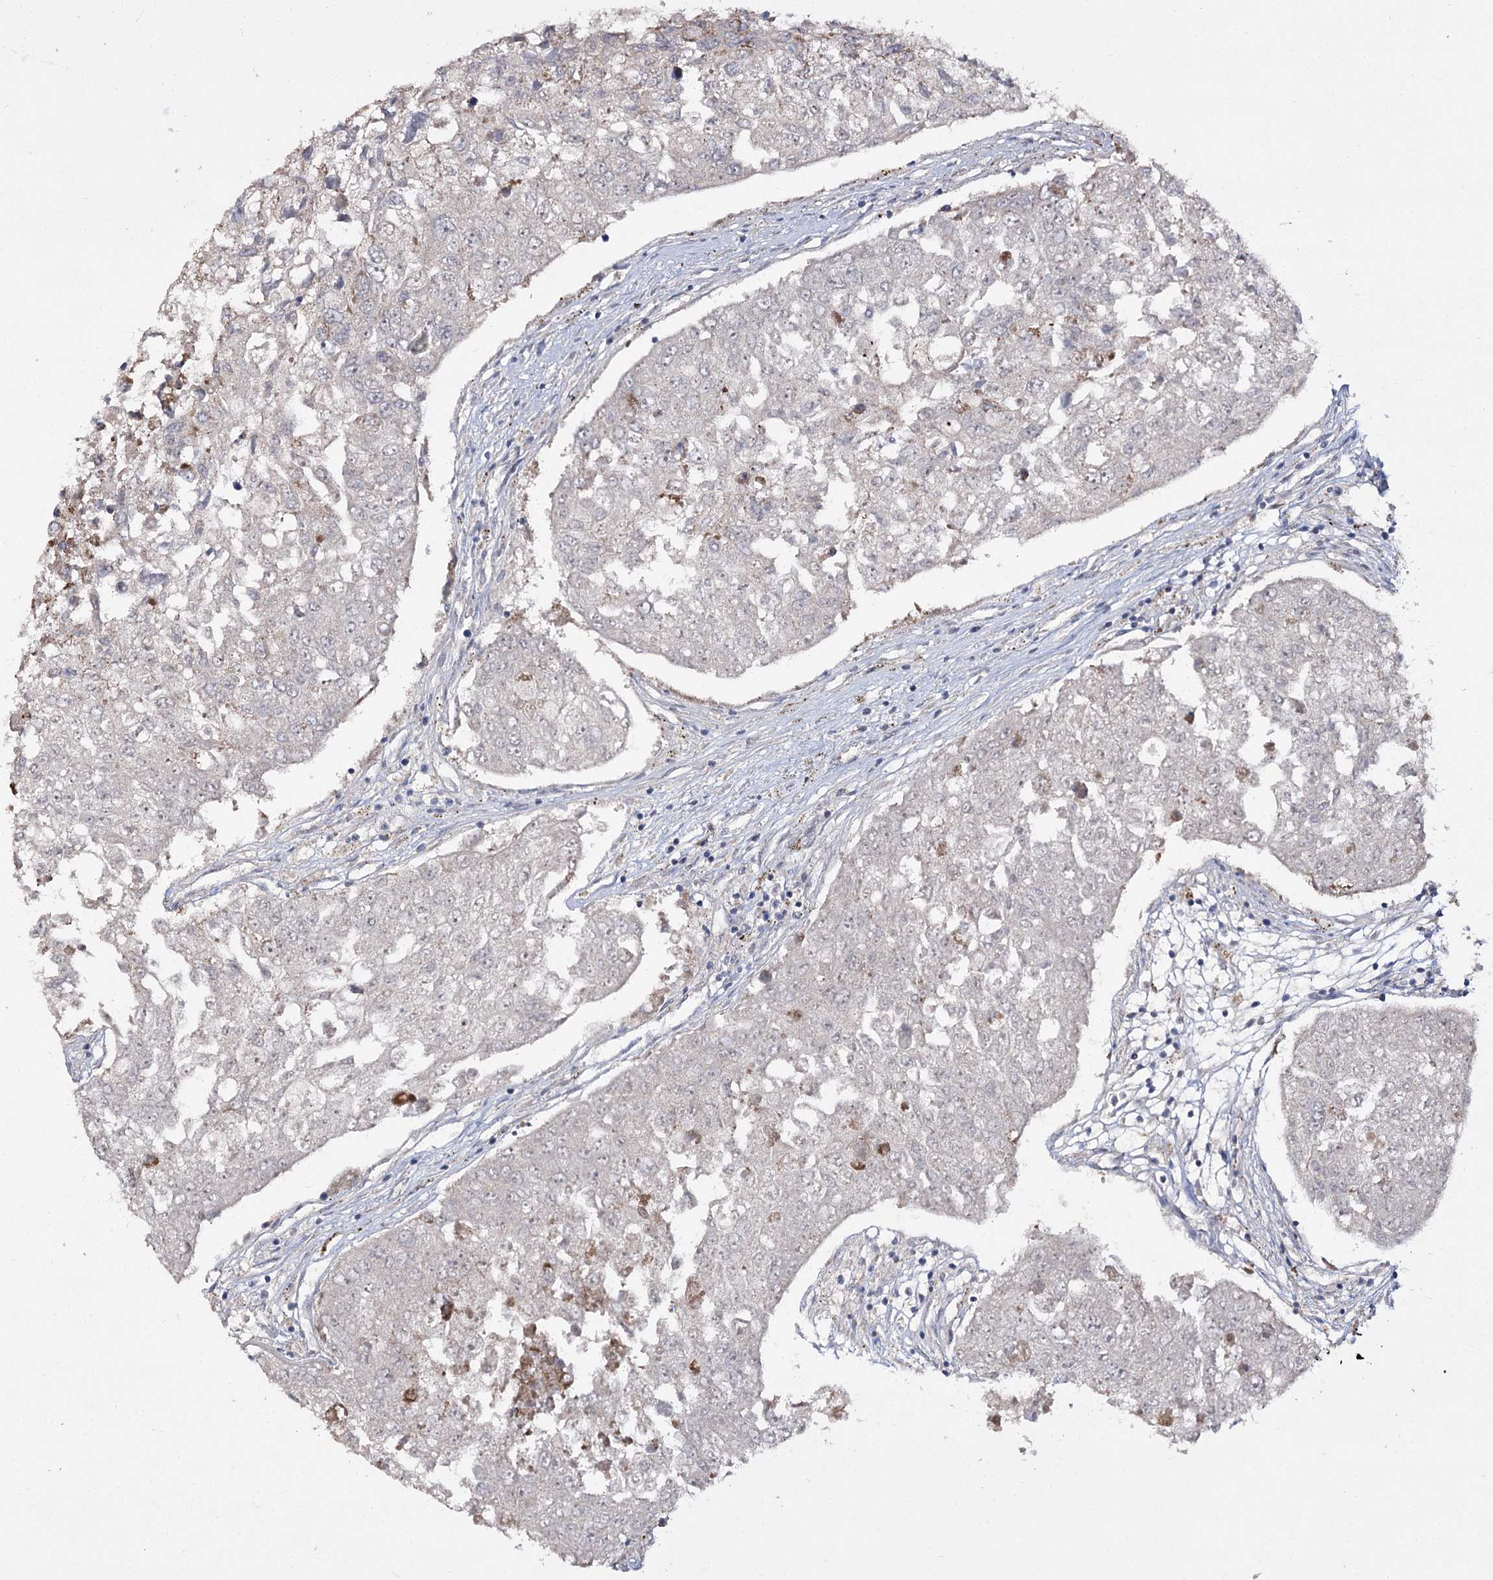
{"staining": {"intensity": "moderate", "quantity": "25%-75%", "location": "cytoplasmic/membranous"}, "tissue": "urothelial cancer", "cell_type": "Tumor cells", "image_type": "cancer", "snomed": [{"axis": "morphology", "description": "Urothelial carcinoma, High grade"}, {"axis": "topography", "description": "Lymph node"}, {"axis": "topography", "description": "Urinary bladder"}], "caption": "The micrograph shows immunohistochemical staining of high-grade urothelial carcinoma. There is moderate cytoplasmic/membranous positivity is seen in approximately 25%-75% of tumor cells. (DAB IHC, brown staining for protein, blue staining for nuclei).", "gene": "NADK2", "patient": {"sex": "male", "age": 51}}